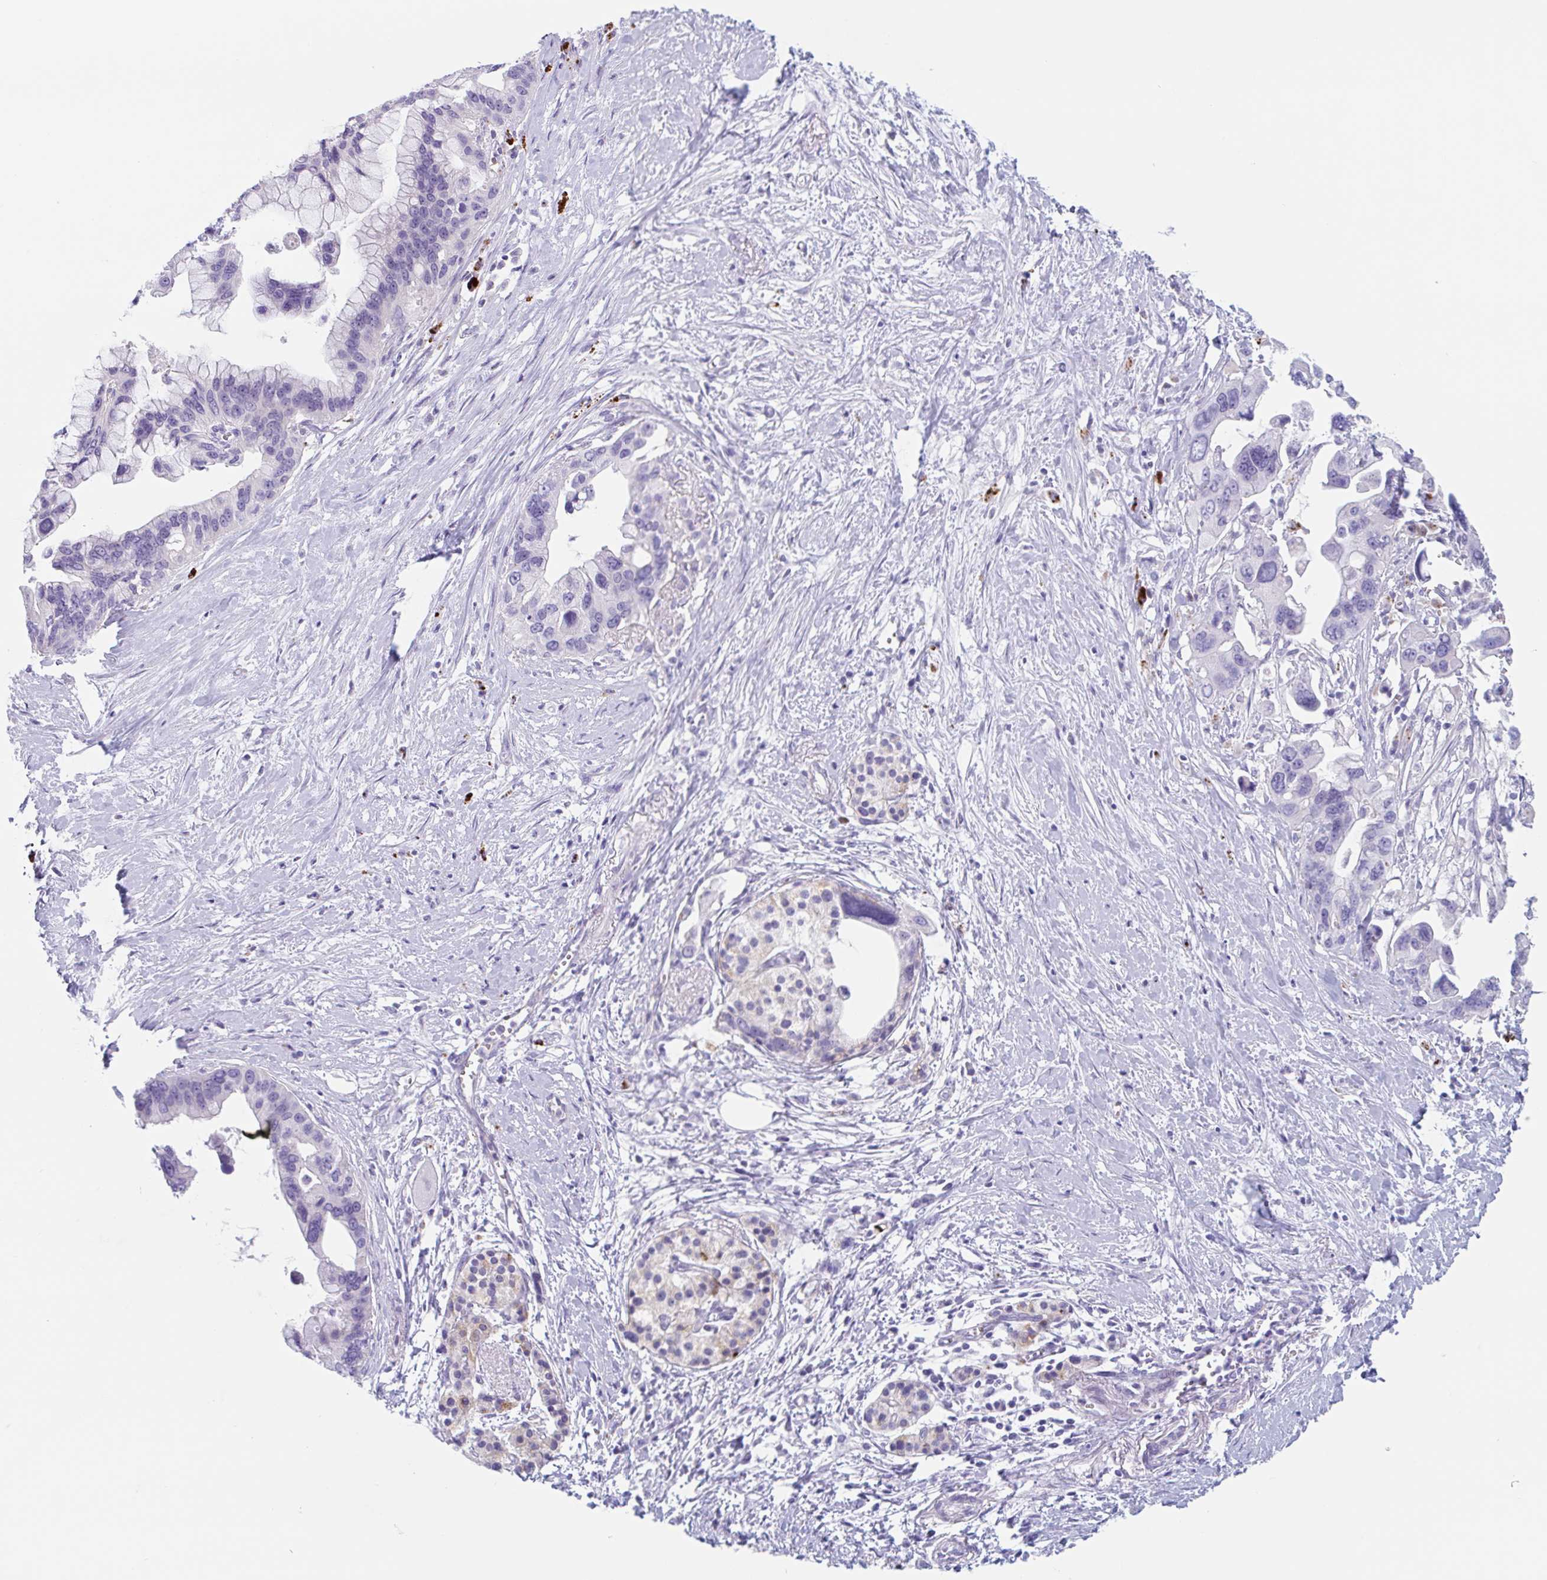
{"staining": {"intensity": "negative", "quantity": "none", "location": "none"}, "tissue": "pancreatic cancer", "cell_type": "Tumor cells", "image_type": "cancer", "snomed": [{"axis": "morphology", "description": "Adenocarcinoma, NOS"}, {"axis": "topography", "description": "Pancreas"}], "caption": "Tumor cells show no significant expression in pancreatic cancer. (DAB immunohistochemistry visualized using brightfield microscopy, high magnification).", "gene": "LENG9", "patient": {"sex": "female", "age": 83}}